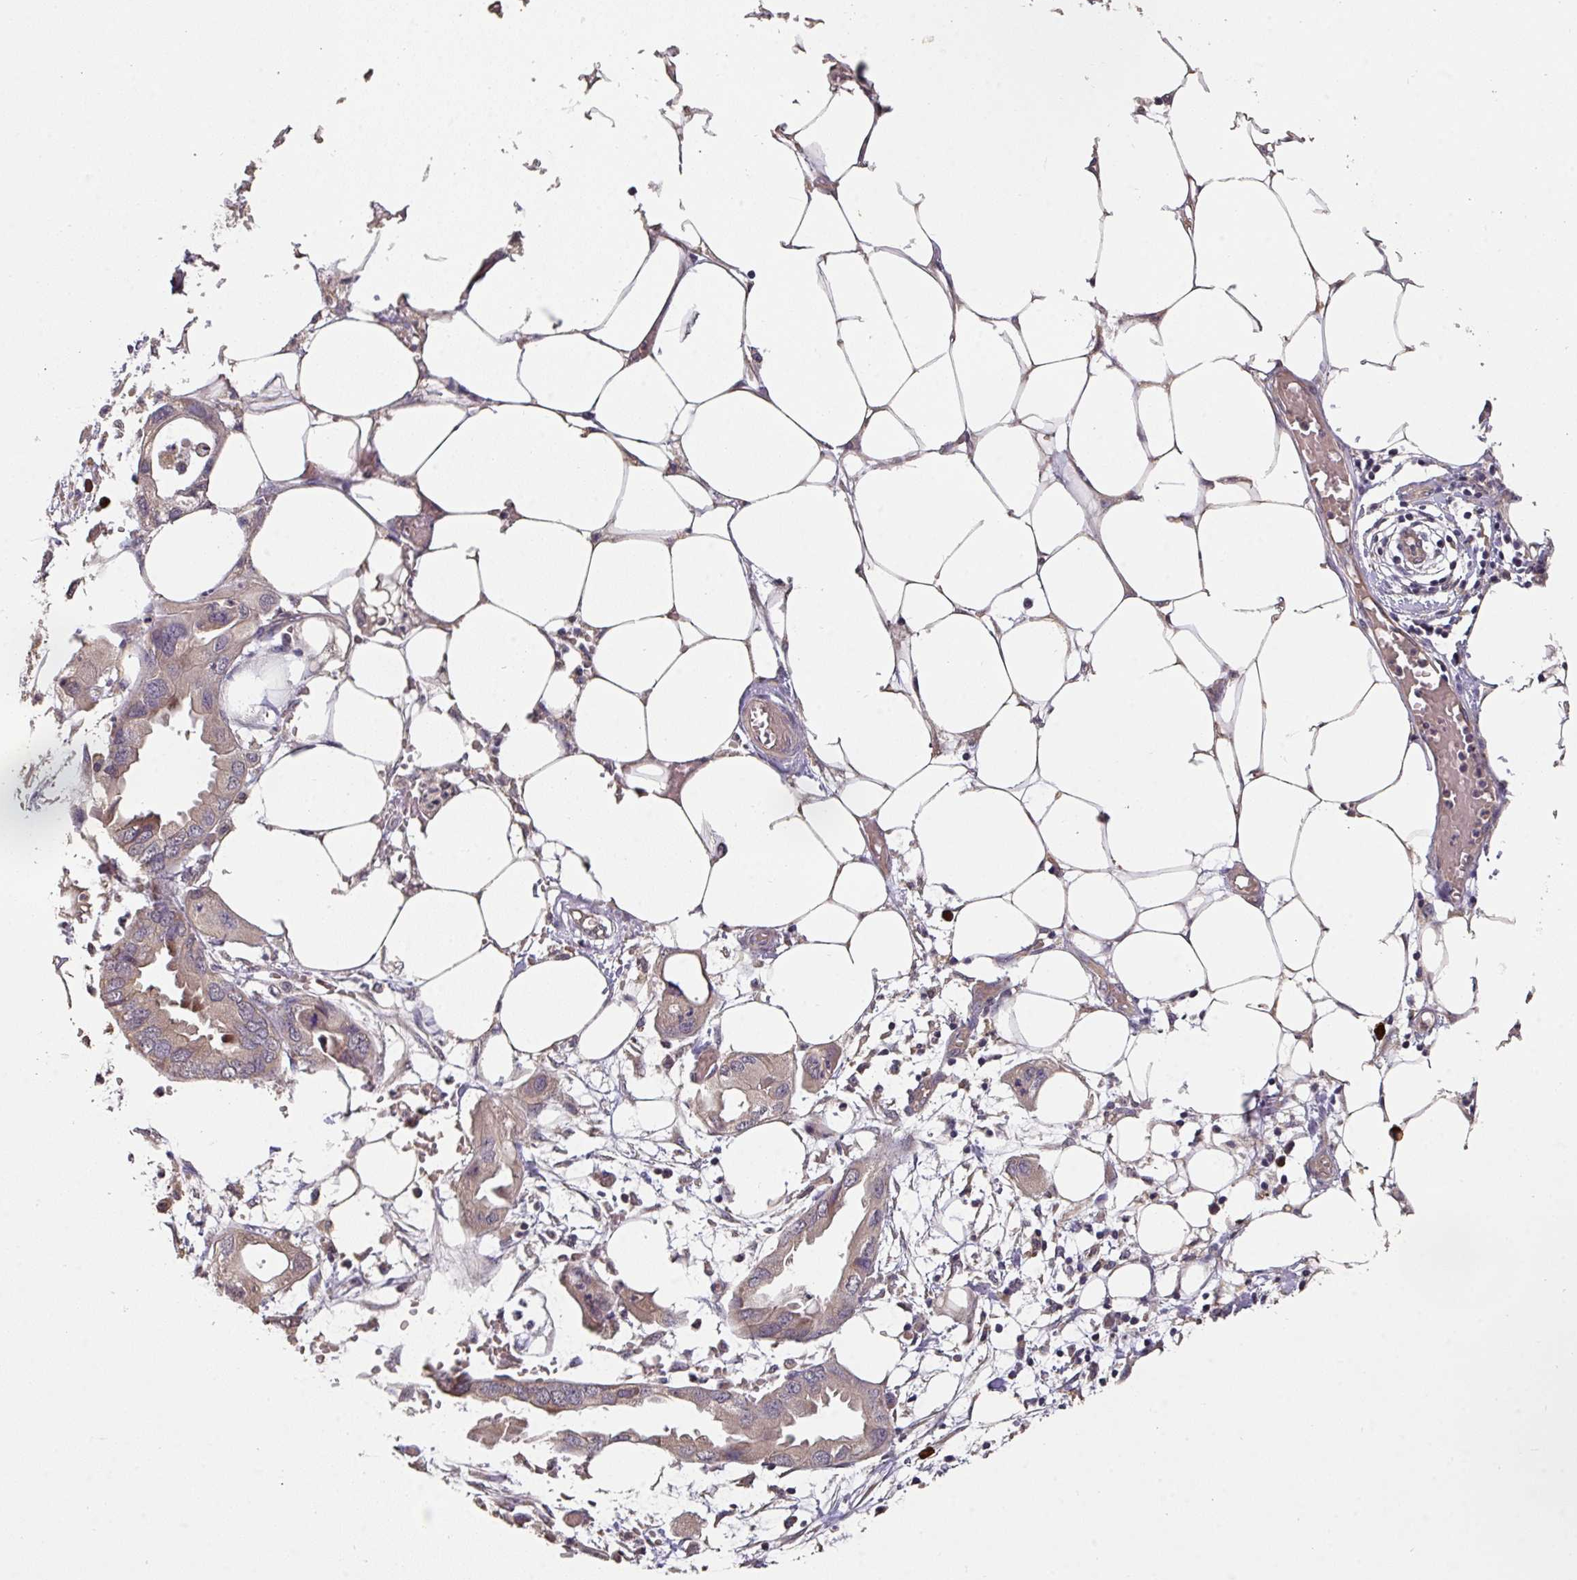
{"staining": {"intensity": "weak", "quantity": "25%-75%", "location": "cytoplasmic/membranous"}, "tissue": "endometrial cancer", "cell_type": "Tumor cells", "image_type": "cancer", "snomed": [{"axis": "morphology", "description": "Adenocarcinoma, NOS"}, {"axis": "morphology", "description": "Adenocarcinoma, metastatic, NOS"}, {"axis": "topography", "description": "Adipose tissue"}, {"axis": "topography", "description": "Endometrium"}], "caption": "A photomicrograph showing weak cytoplasmic/membranous positivity in about 25%-75% of tumor cells in endometrial cancer (adenocarcinoma), as visualized by brown immunohistochemical staining.", "gene": "ACVR2B", "patient": {"sex": "female", "age": 67}}